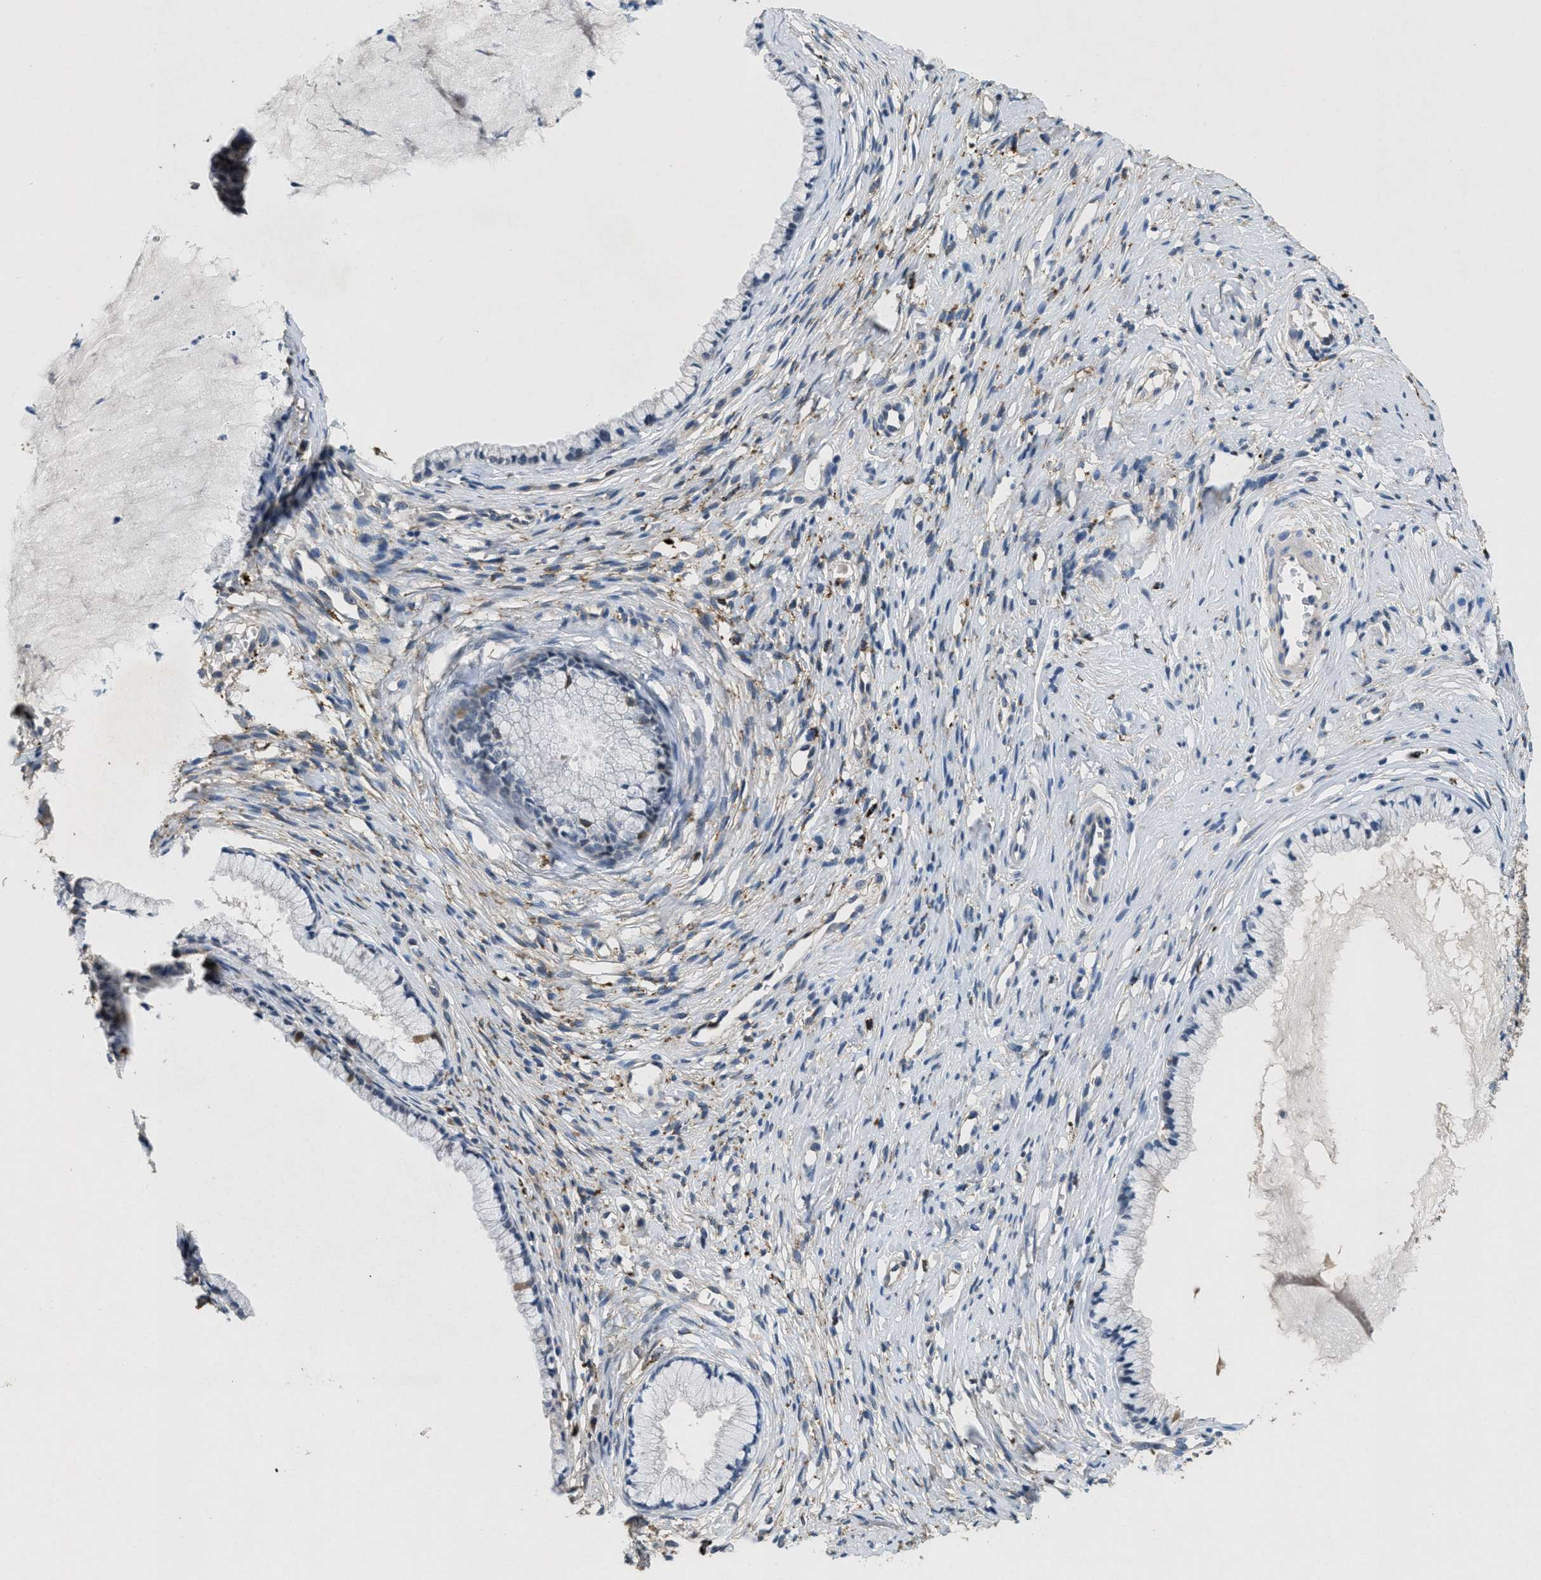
{"staining": {"intensity": "negative", "quantity": "none", "location": "none"}, "tissue": "cervix", "cell_type": "Glandular cells", "image_type": "normal", "snomed": [{"axis": "morphology", "description": "Normal tissue, NOS"}, {"axis": "topography", "description": "Cervix"}], "caption": "This is an immunohistochemistry (IHC) histopathology image of unremarkable human cervix. There is no positivity in glandular cells.", "gene": "BMPR2", "patient": {"sex": "female", "age": 77}}